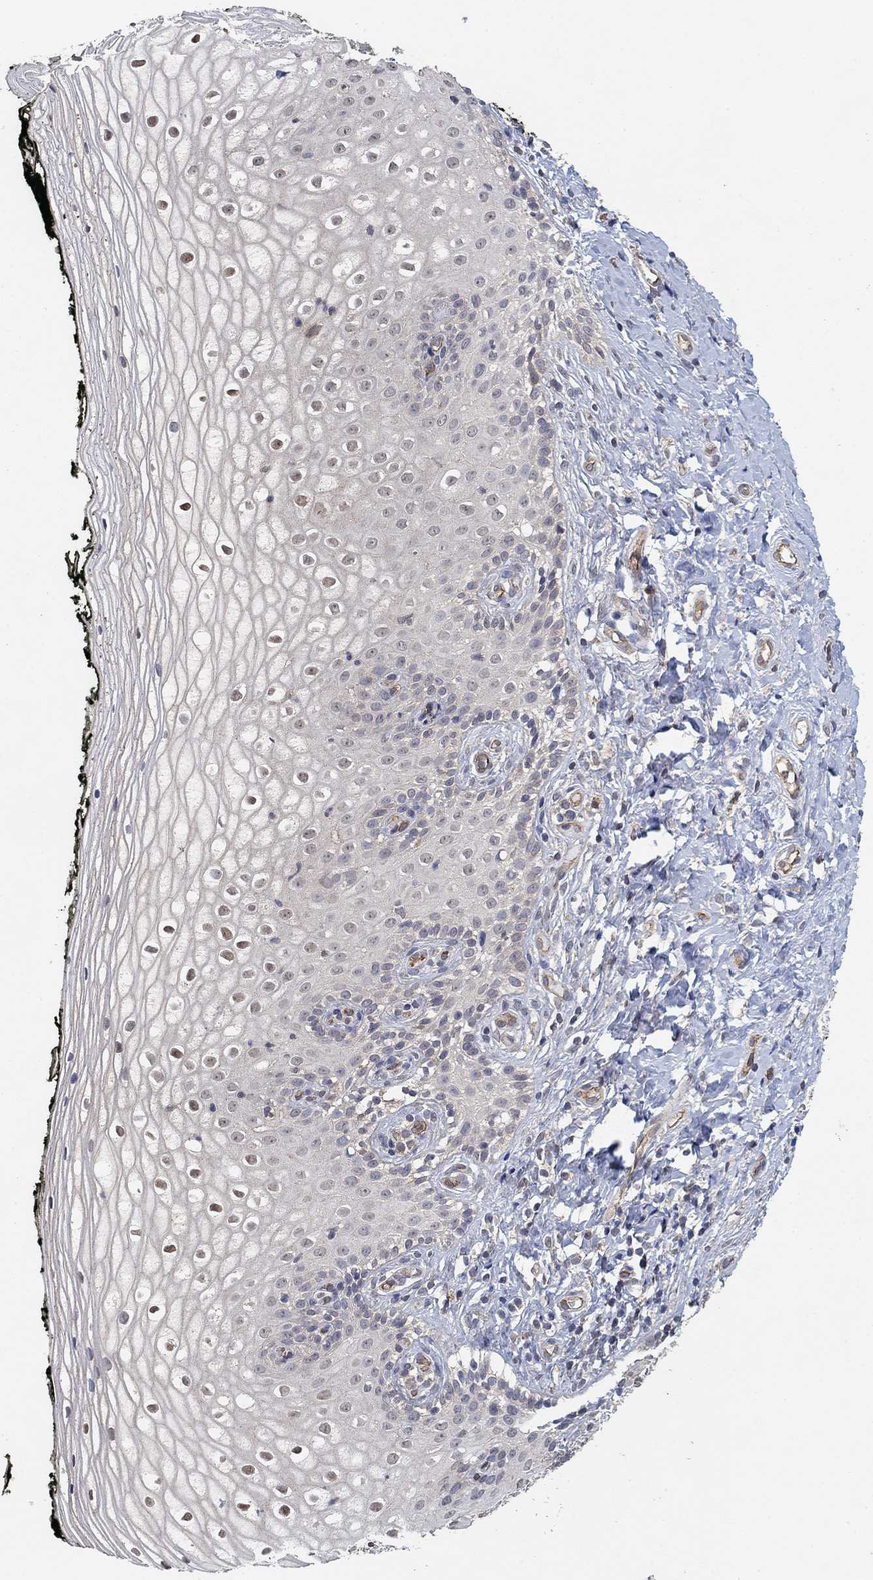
{"staining": {"intensity": "moderate", "quantity": "<25%", "location": "nuclear"}, "tissue": "vagina", "cell_type": "Squamous epithelial cells", "image_type": "normal", "snomed": [{"axis": "morphology", "description": "Normal tissue, NOS"}, {"axis": "topography", "description": "Vagina"}], "caption": "The immunohistochemical stain highlights moderate nuclear positivity in squamous epithelial cells of unremarkable vagina.", "gene": "MCUR1", "patient": {"sex": "female", "age": 47}}